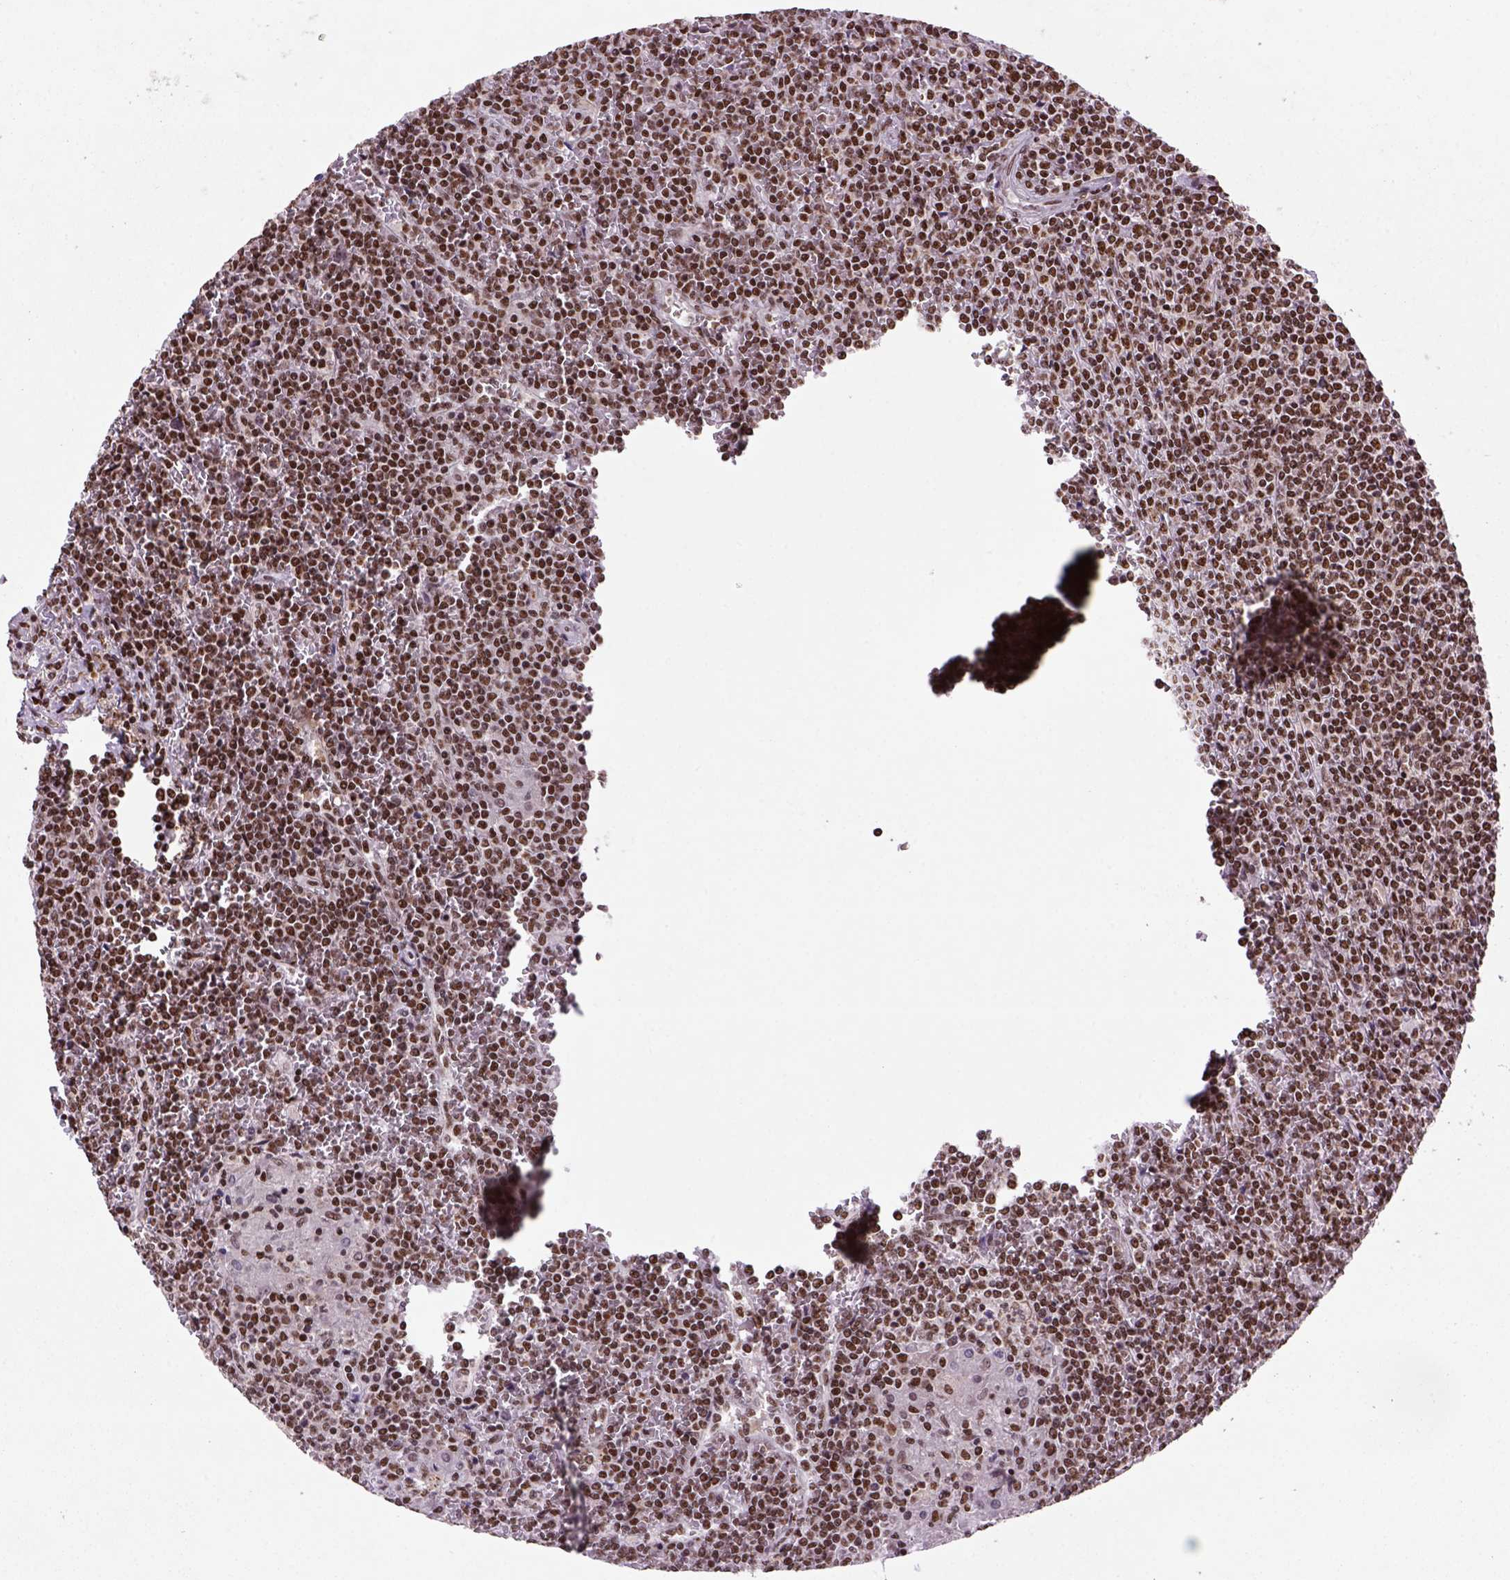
{"staining": {"intensity": "strong", "quantity": ">75%", "location": "nuclear"}, "tissue": "lymphoma", "cell_type": "Tumor cells", "image_type": "cancer", "snomed": [{"axis": "morphology", "description": "Malignant lymphoma, non-Hodgkin's type, Low grade"}, {"axis": "topography", "description": "Spleen"}], "caption": "This micrograph shows immunohistochemistry staining of lymphoma, with high strong nuclear expression in about >75% of tumor cells.", "gene": "NSMCE2", "patient": {"sex": "female", "age": 19}}